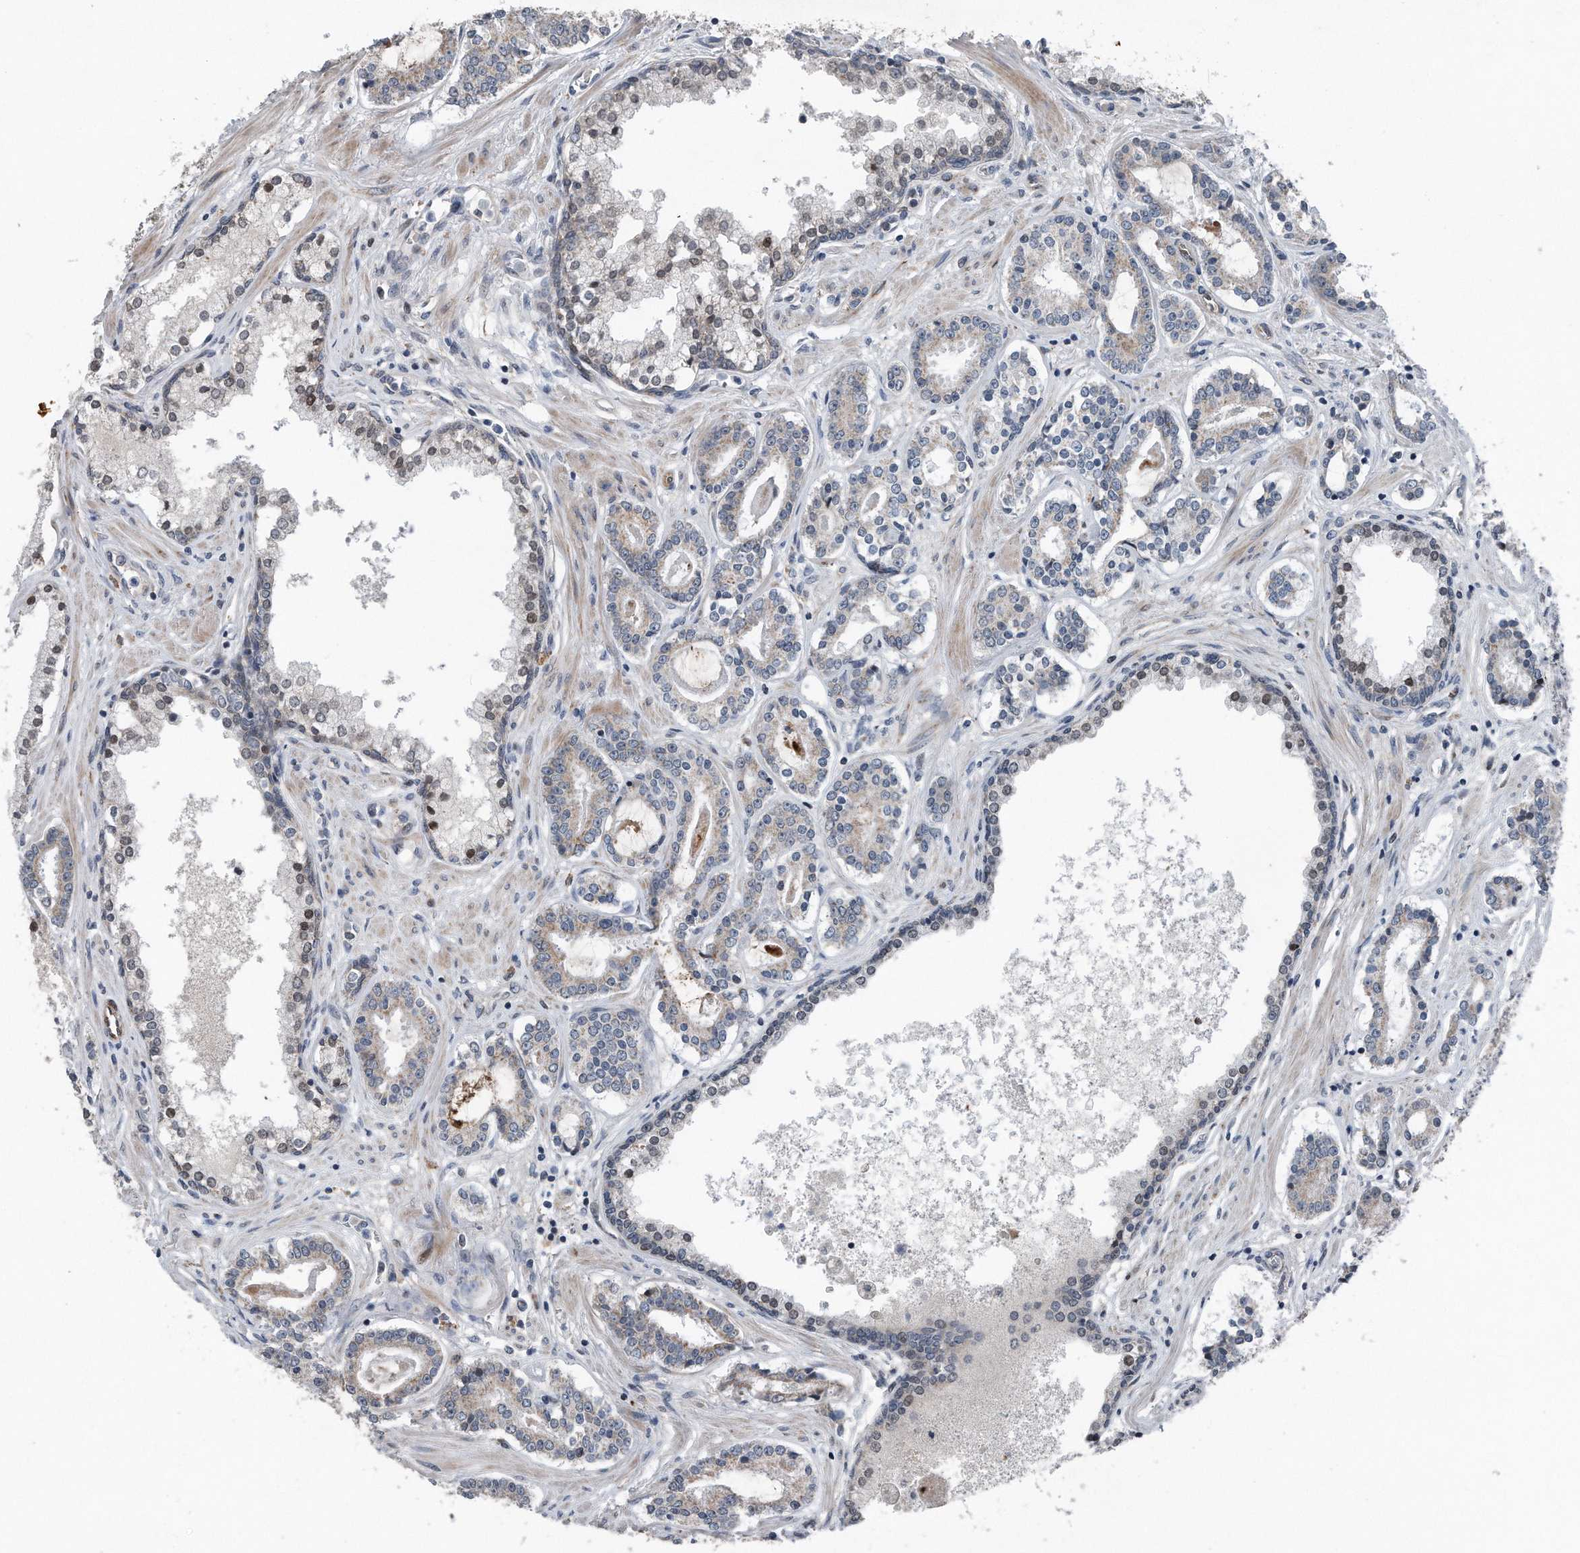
{"staining": {"intensity": "weak", "quantity": "<25%", "location": "cytoplasmic/membranous"}, "tissue": "prostate cancer", "cell_type": "Tumor cells", "image_type": "cancer", "snomed": [{"axis": "morphology", "description": "Adenocarcinoma, High grade"}, {"axis": "topography", "description": "Prostate"}], "caption": "The immunohistochemistry (IHC) histopathology image has no significant staining in tumor cells of high-grade adenocarcinoma (prostate) tissue.", "gene": "DST", "patient": {"sex": "male", "age": 58}}